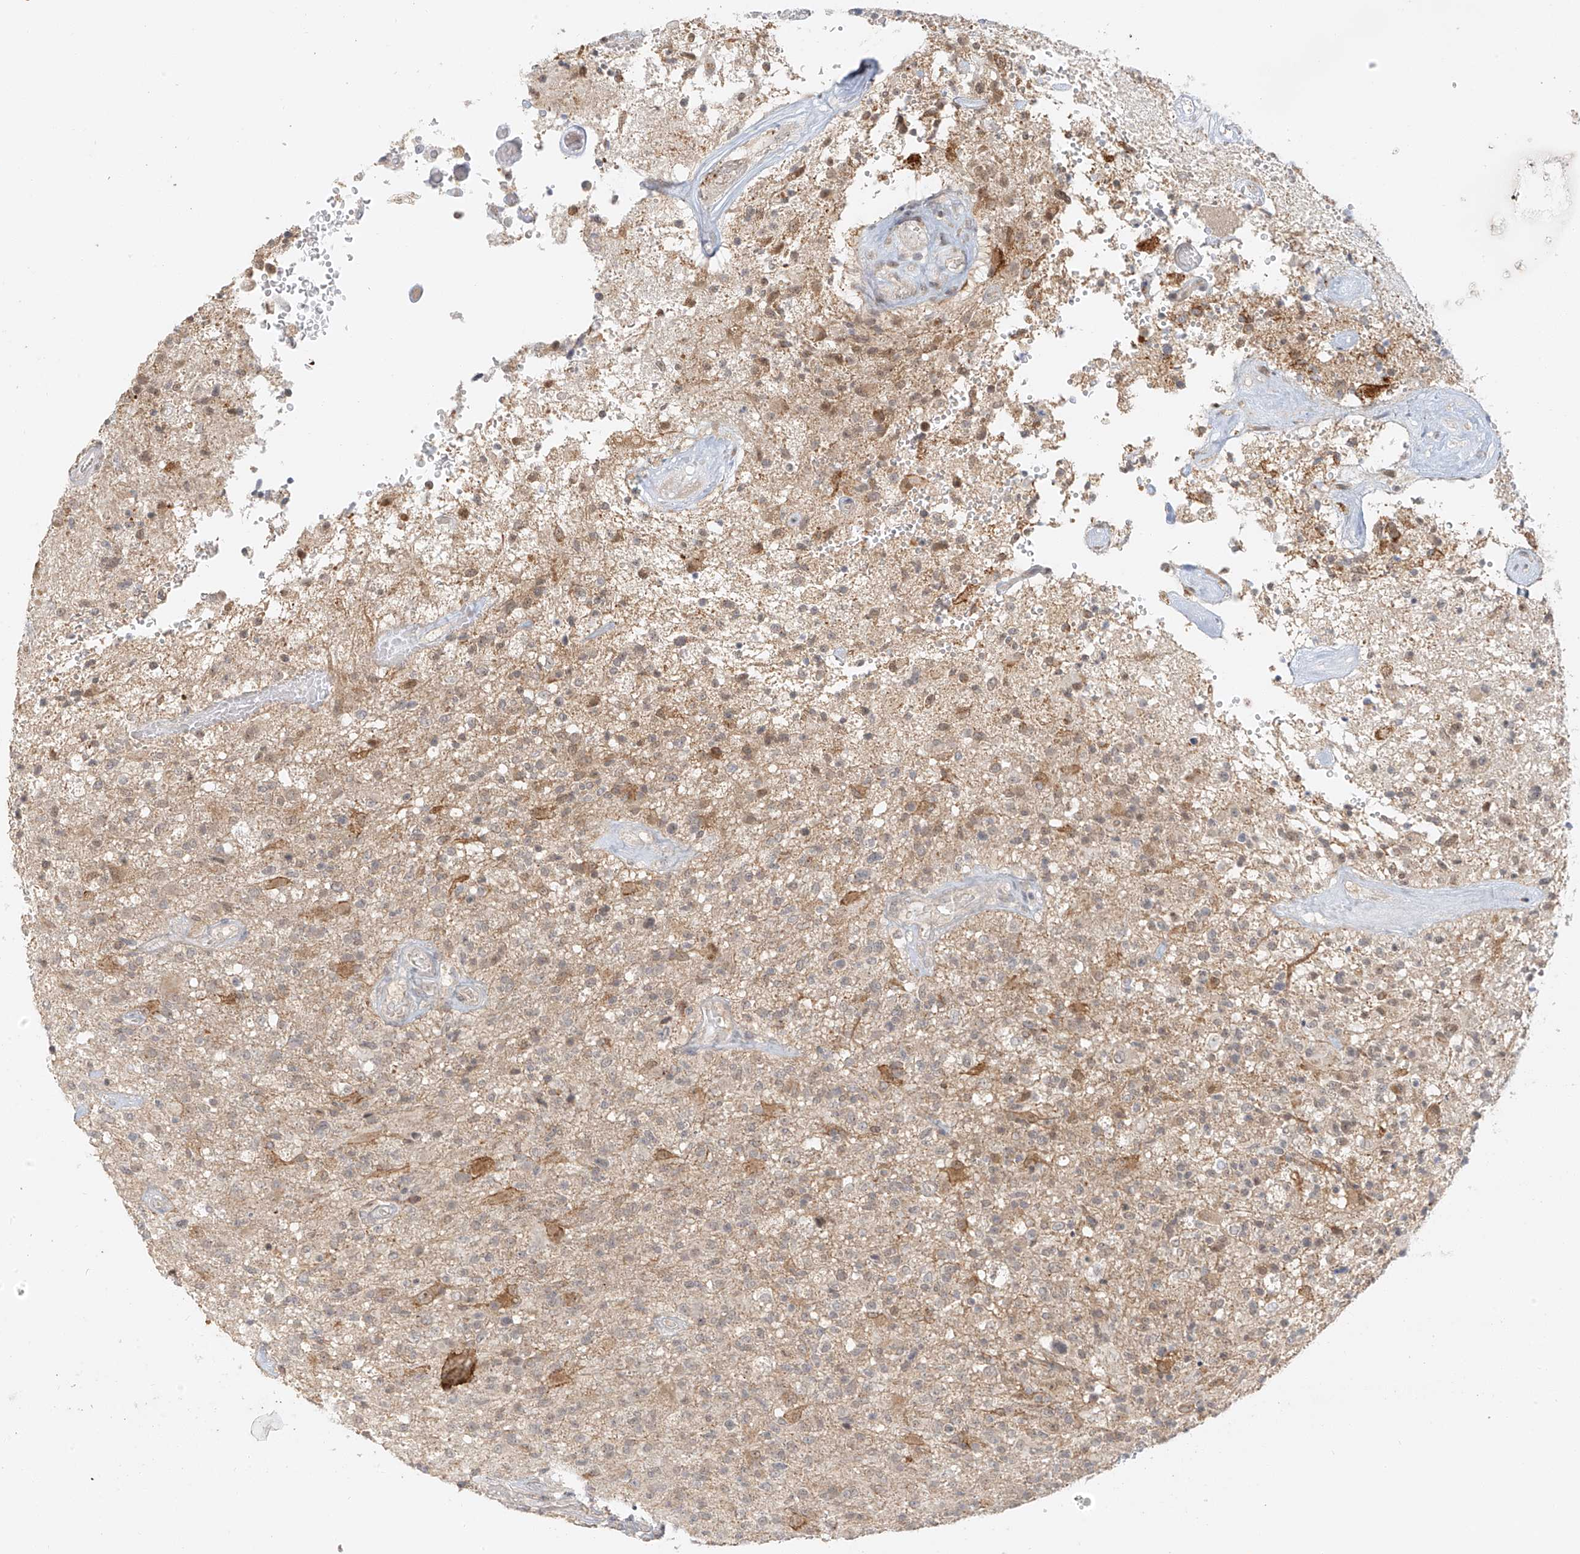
{"staining": {"intensity": "weak", "quantity": ">75%", "location": "cytoplasmic/membranous"}, "tissue": "glioma", "cell_type": "Tumor cells", "image_type": "cancer", "snomed": [{"axis": "morphology", "description": "Glioma, malignant, High grade"}, {"axis": "topography", "description": "Brain"}], "caption": "Protein expression by IHC exhibits weak cytoplasmic/membranous expression in approximately >75% of tumor cells in glioma.", "gene": "MIPEP", "patient": {"sex": "male", "age": 72}}